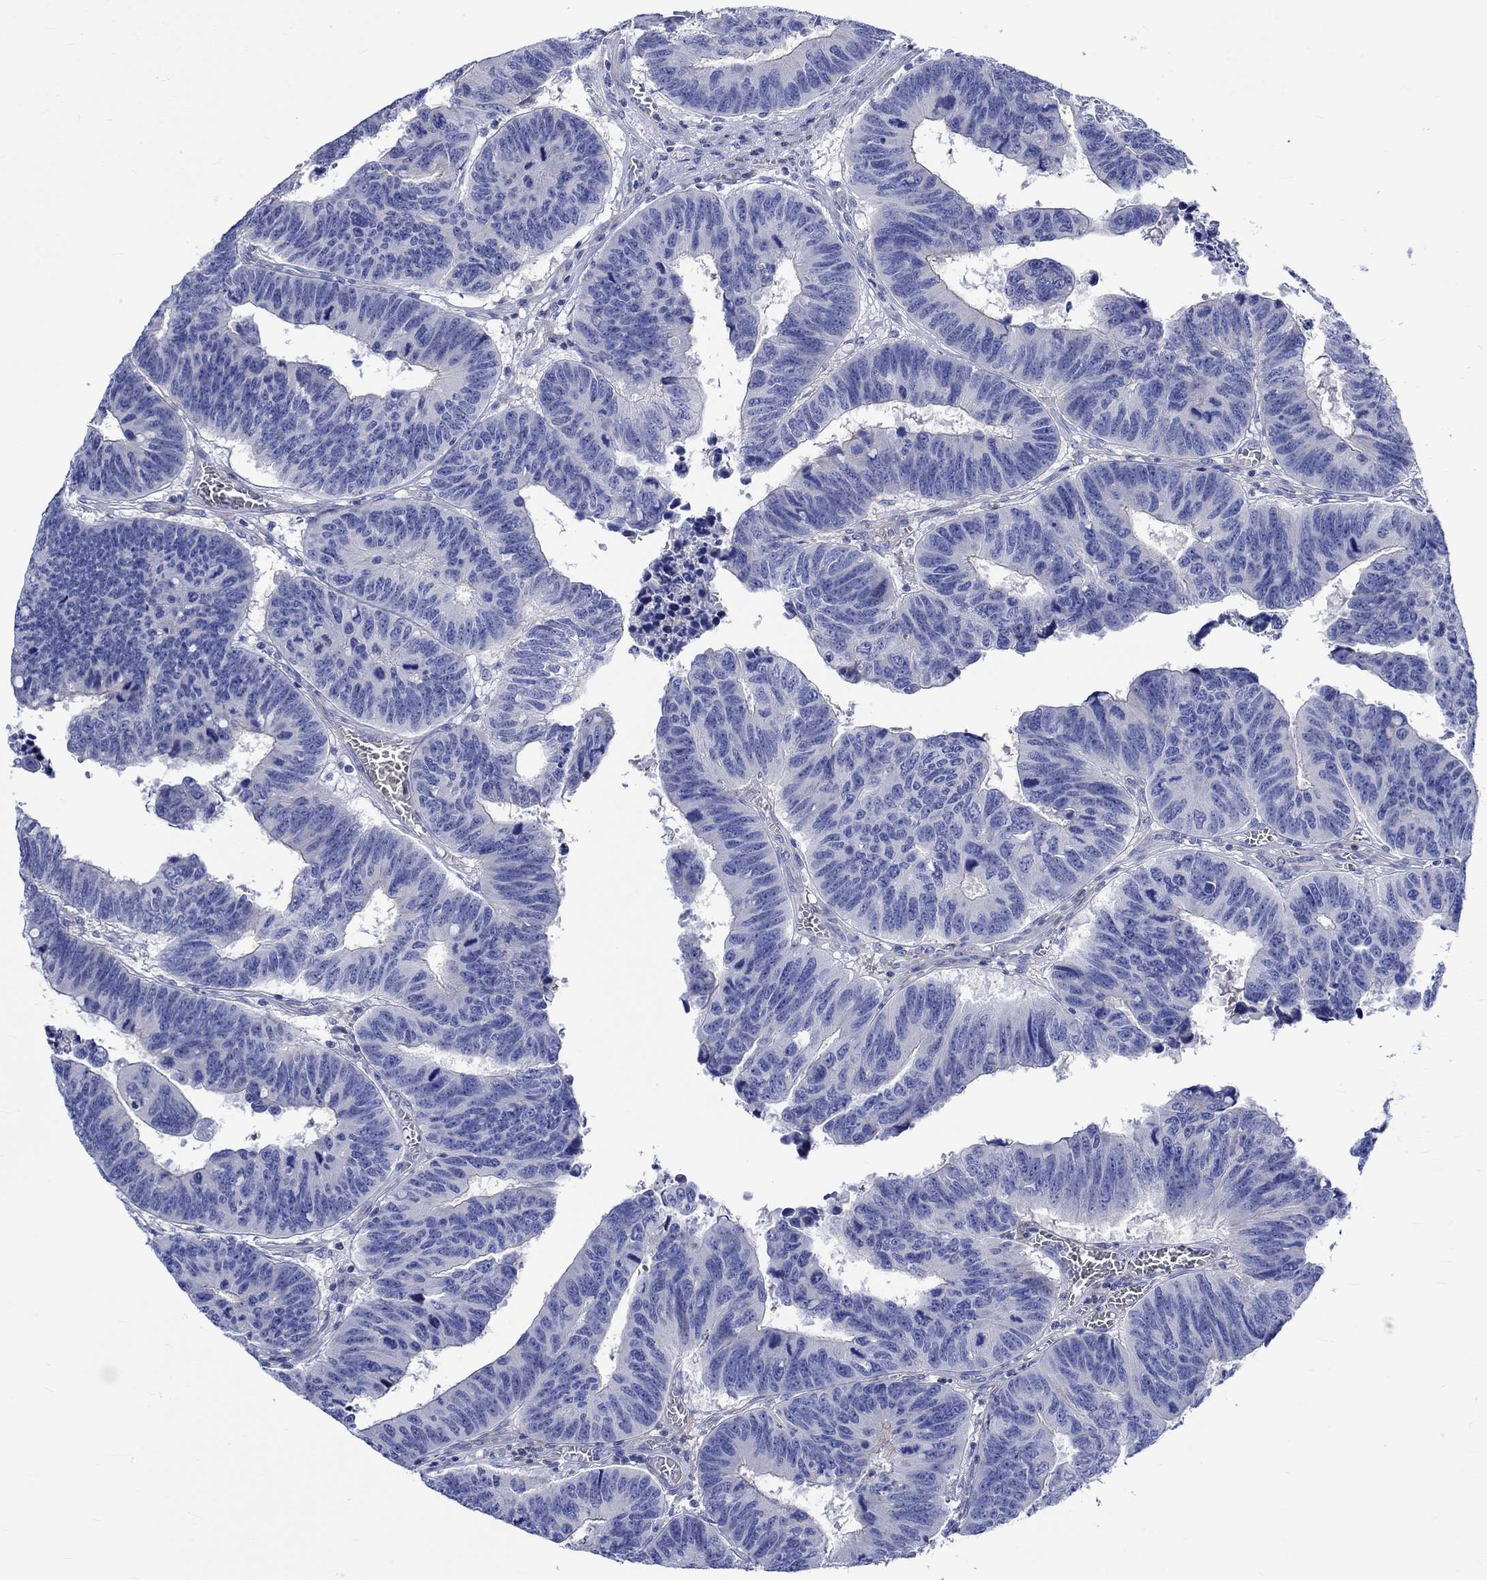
{"staining": {"intensity": "negative", "quantity": "none", "location": "none"}, "tissue": "colorectal cancer", "cell_type": "Tumor cells", "image_type": "cancer", "snomed": [{"axis": "morphology", "description": "Adenocarcinoma, NOS"}, {"axis": "topography", "description": "Appendix"}, {"axis": "topography", "description": "Colon"}, {"axis": "topography", "description": "Cecum"}, {"axis": "topography", "description": "Colon asc"}], "caption": "Adenocarcinoma (colorectal) stained for a protein using immunohistochemistry (IHC) shows no staining tumor cells.", "gene": "NRIP3", "patient": {"sex": "female", "age": 85}}